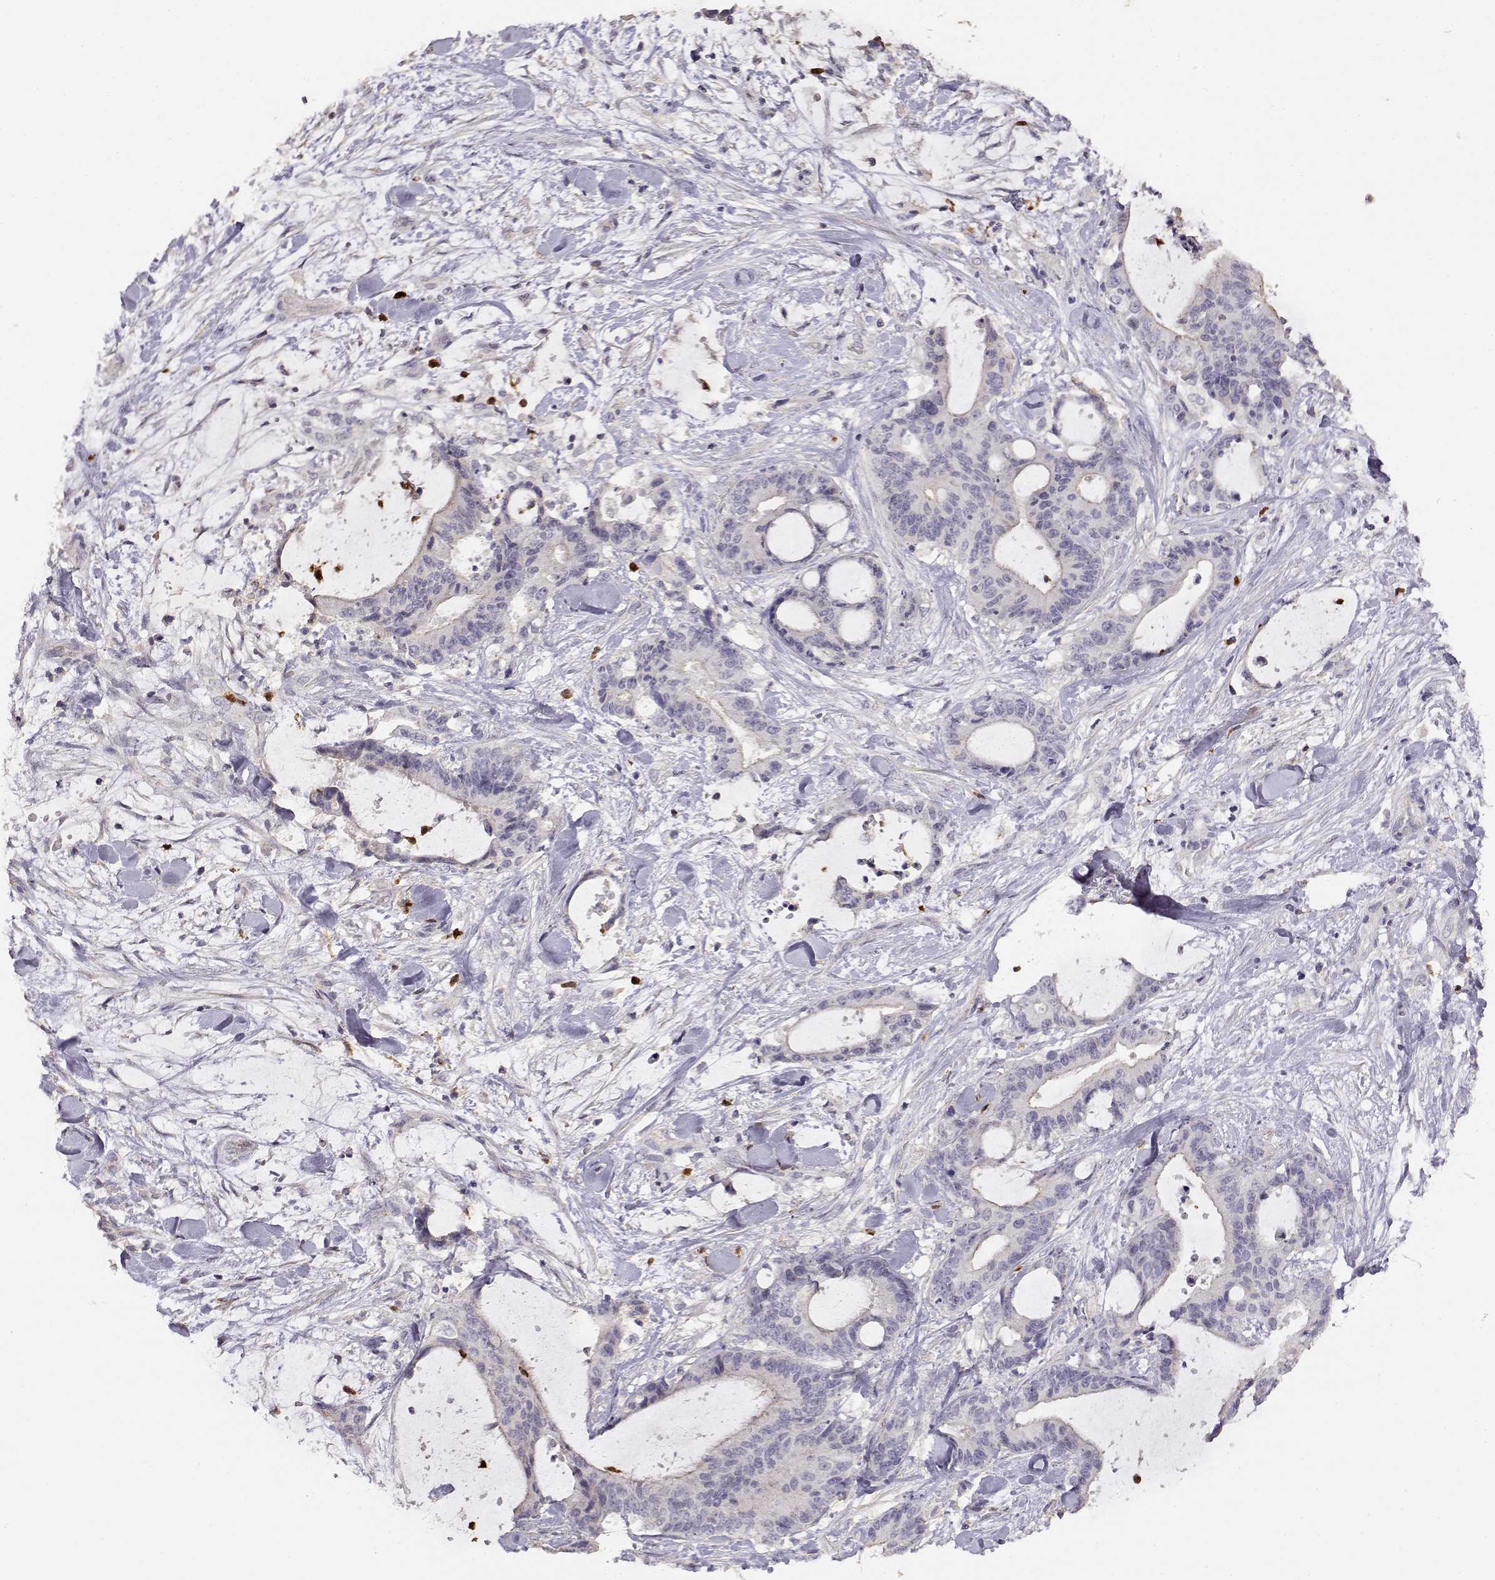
{"staining": {"intensity": "negative", "quantity": "none", "location": "none"}, "tissue": "liver cancer", "cell_type": "Tumor cells", "image_type": "cancer", "snomed": [{"axis": "morphology", "description": "Cholangiocarcinoma"}, {"axis": "topography", "description": "Liver"}], "caption": "Immunohistochemistry photomicrograph of liver cancer stained for a protein (brown), which displays no expression in tumor cells.", "gene": "TNFRSF10C", "patient": {"sex": "female", "age": 73}}